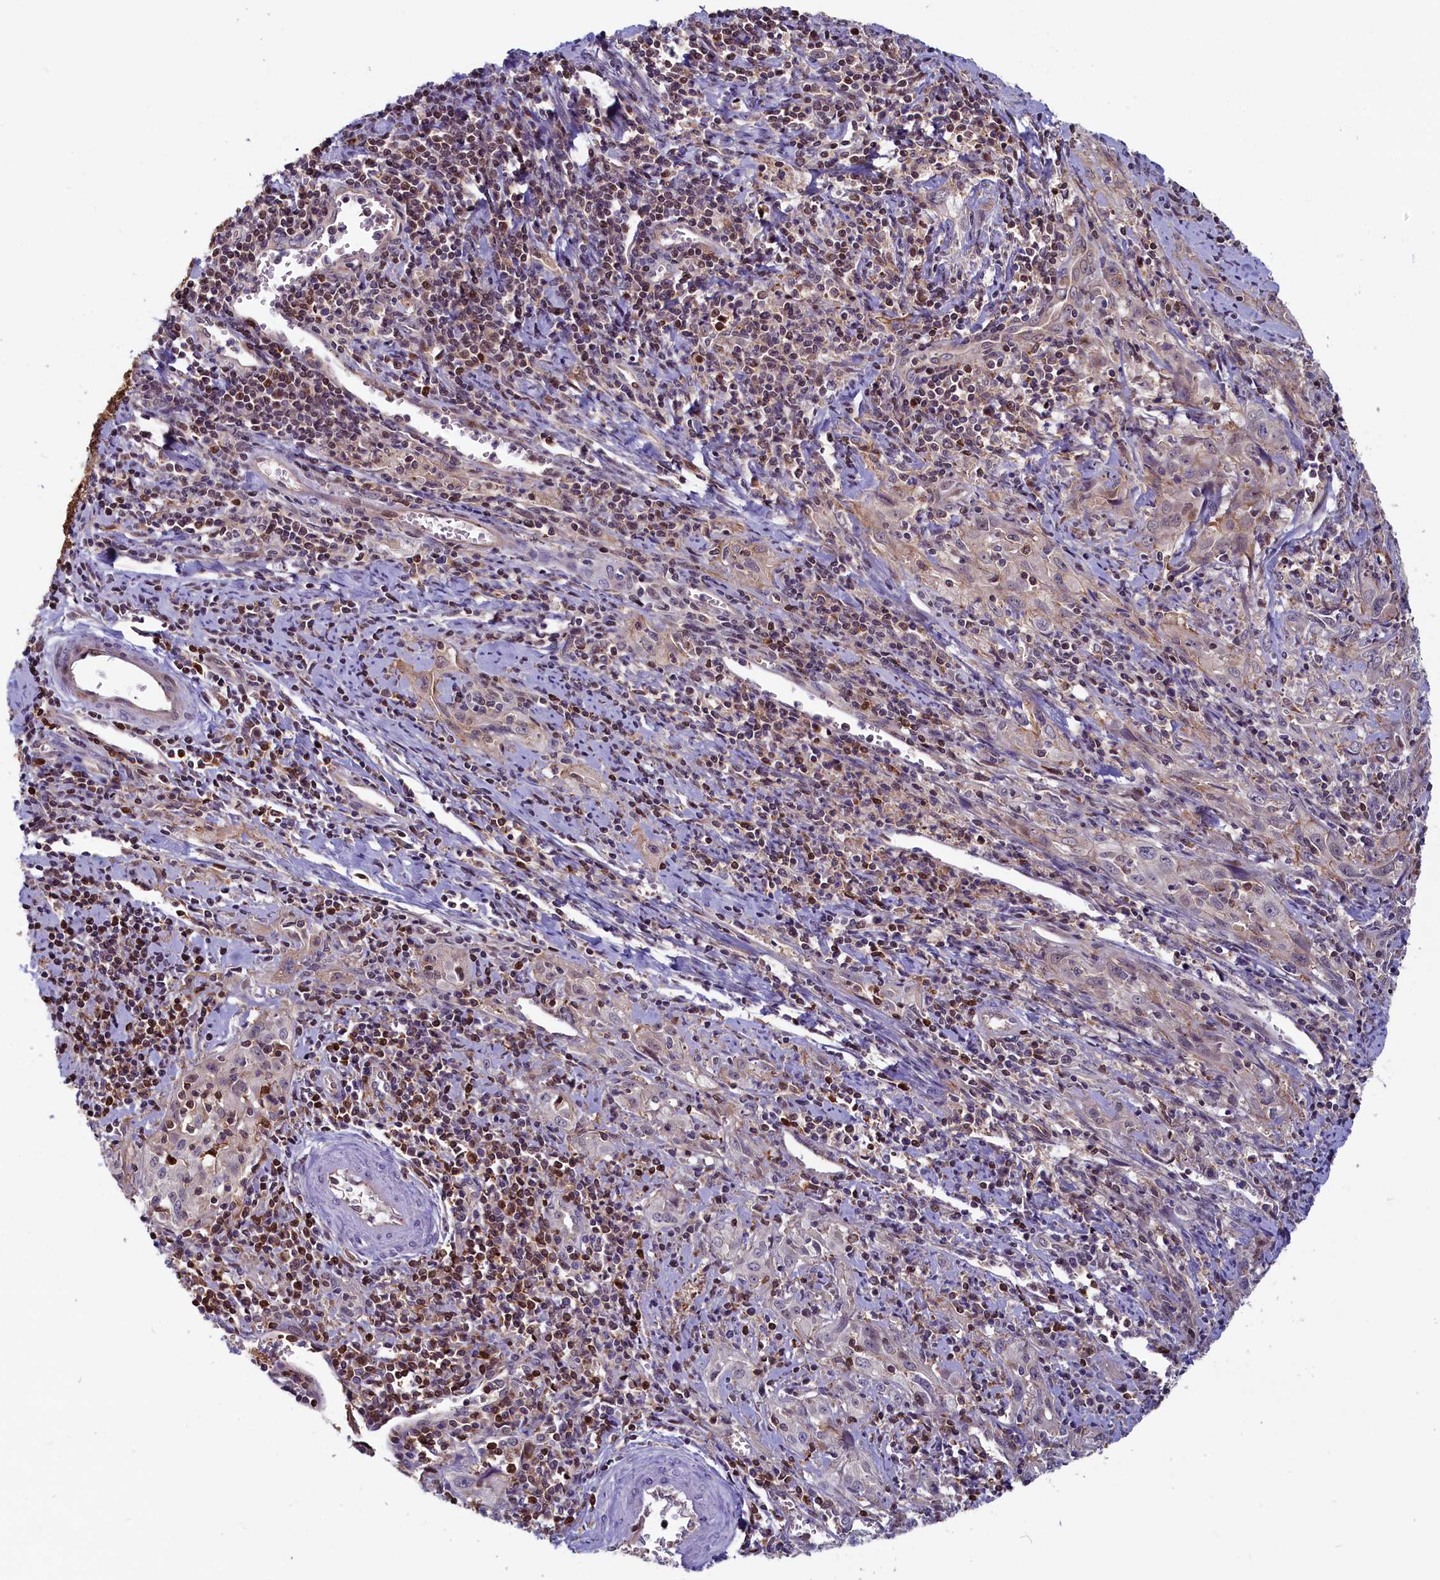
{"staining": {"intensity": "weak", "quantity": "<25%", "location": "cytoplasmic/membranous"}, "tissue": "cervical cancer", "cell_type": "Tumor cells", "image_type": "cancer", "snomed": [{"axis": "morphology", "description": "Squamous cell carcinoma, NOS"}, {"axis": "topography", "description": "Cervix"}], "caption": "Cervical squamous cell carcinoma was stained to show a protein in brown. There is no significant expression in tumor cells.", "gene": "CIAPIN1", "patient": {"sex": "female", "age": 57}}